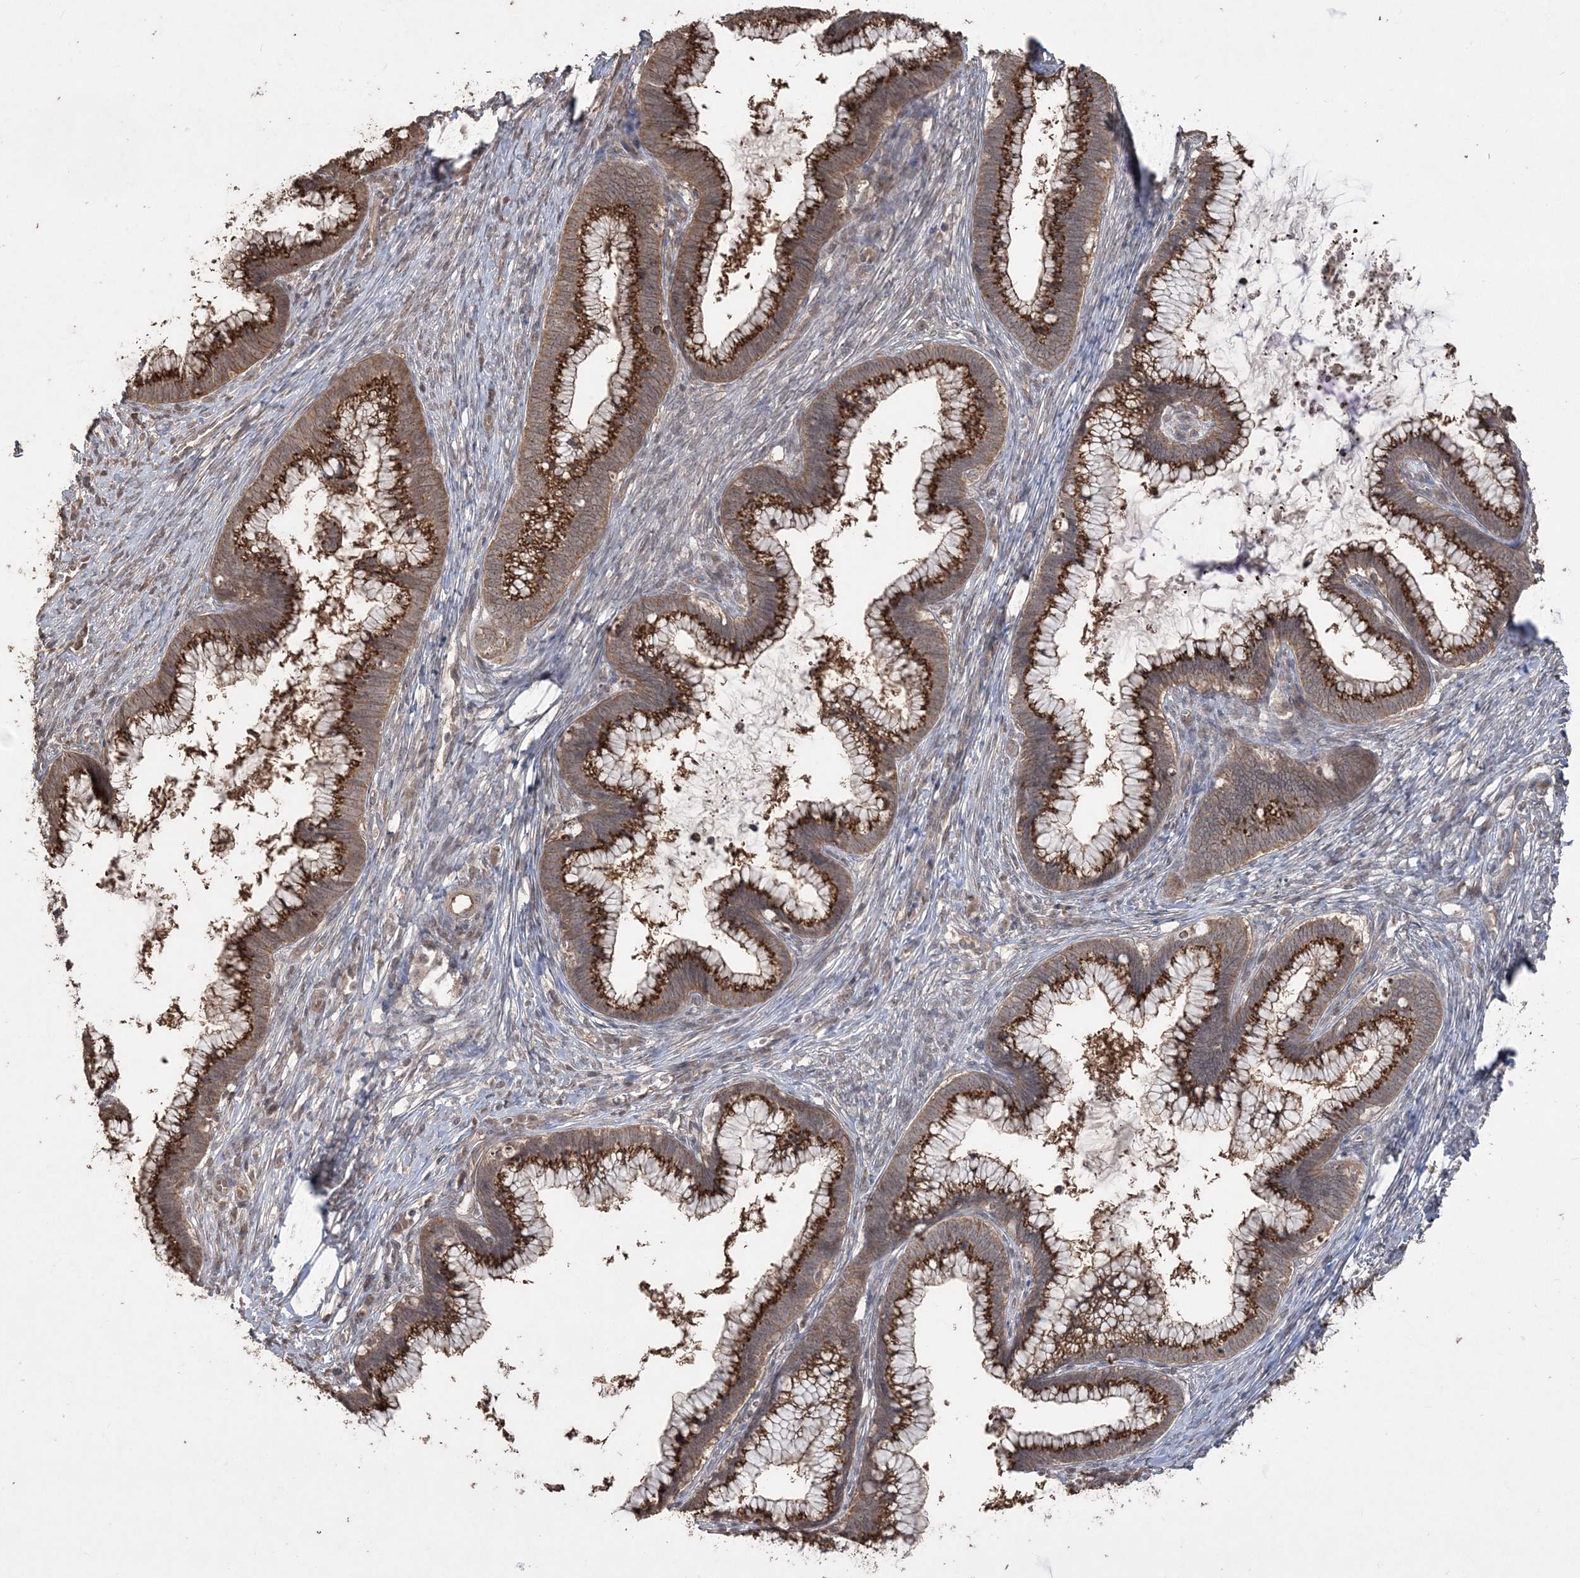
{"staining": {"intensity": "strong", "quantity": ">75%", "location": "cytoplasmic/membranous"}, "tissue": "cervical cancer", "cell_type": "Tumor cells", "image_type": "cancer", "snomed": [{"axis": "morphology", "description": "Adenocarcinoma, NOS"}, {"axis": "topography", "description": "Cervix"}], "caption": "Strong cytoplasmic/membranous staining for a protein is present in about >75% of tumor cells of cervical cancer (adenocarcinoma) using IHC.", "gene": "EHHADH", "patient": {"sex": "female", "age": 36}}